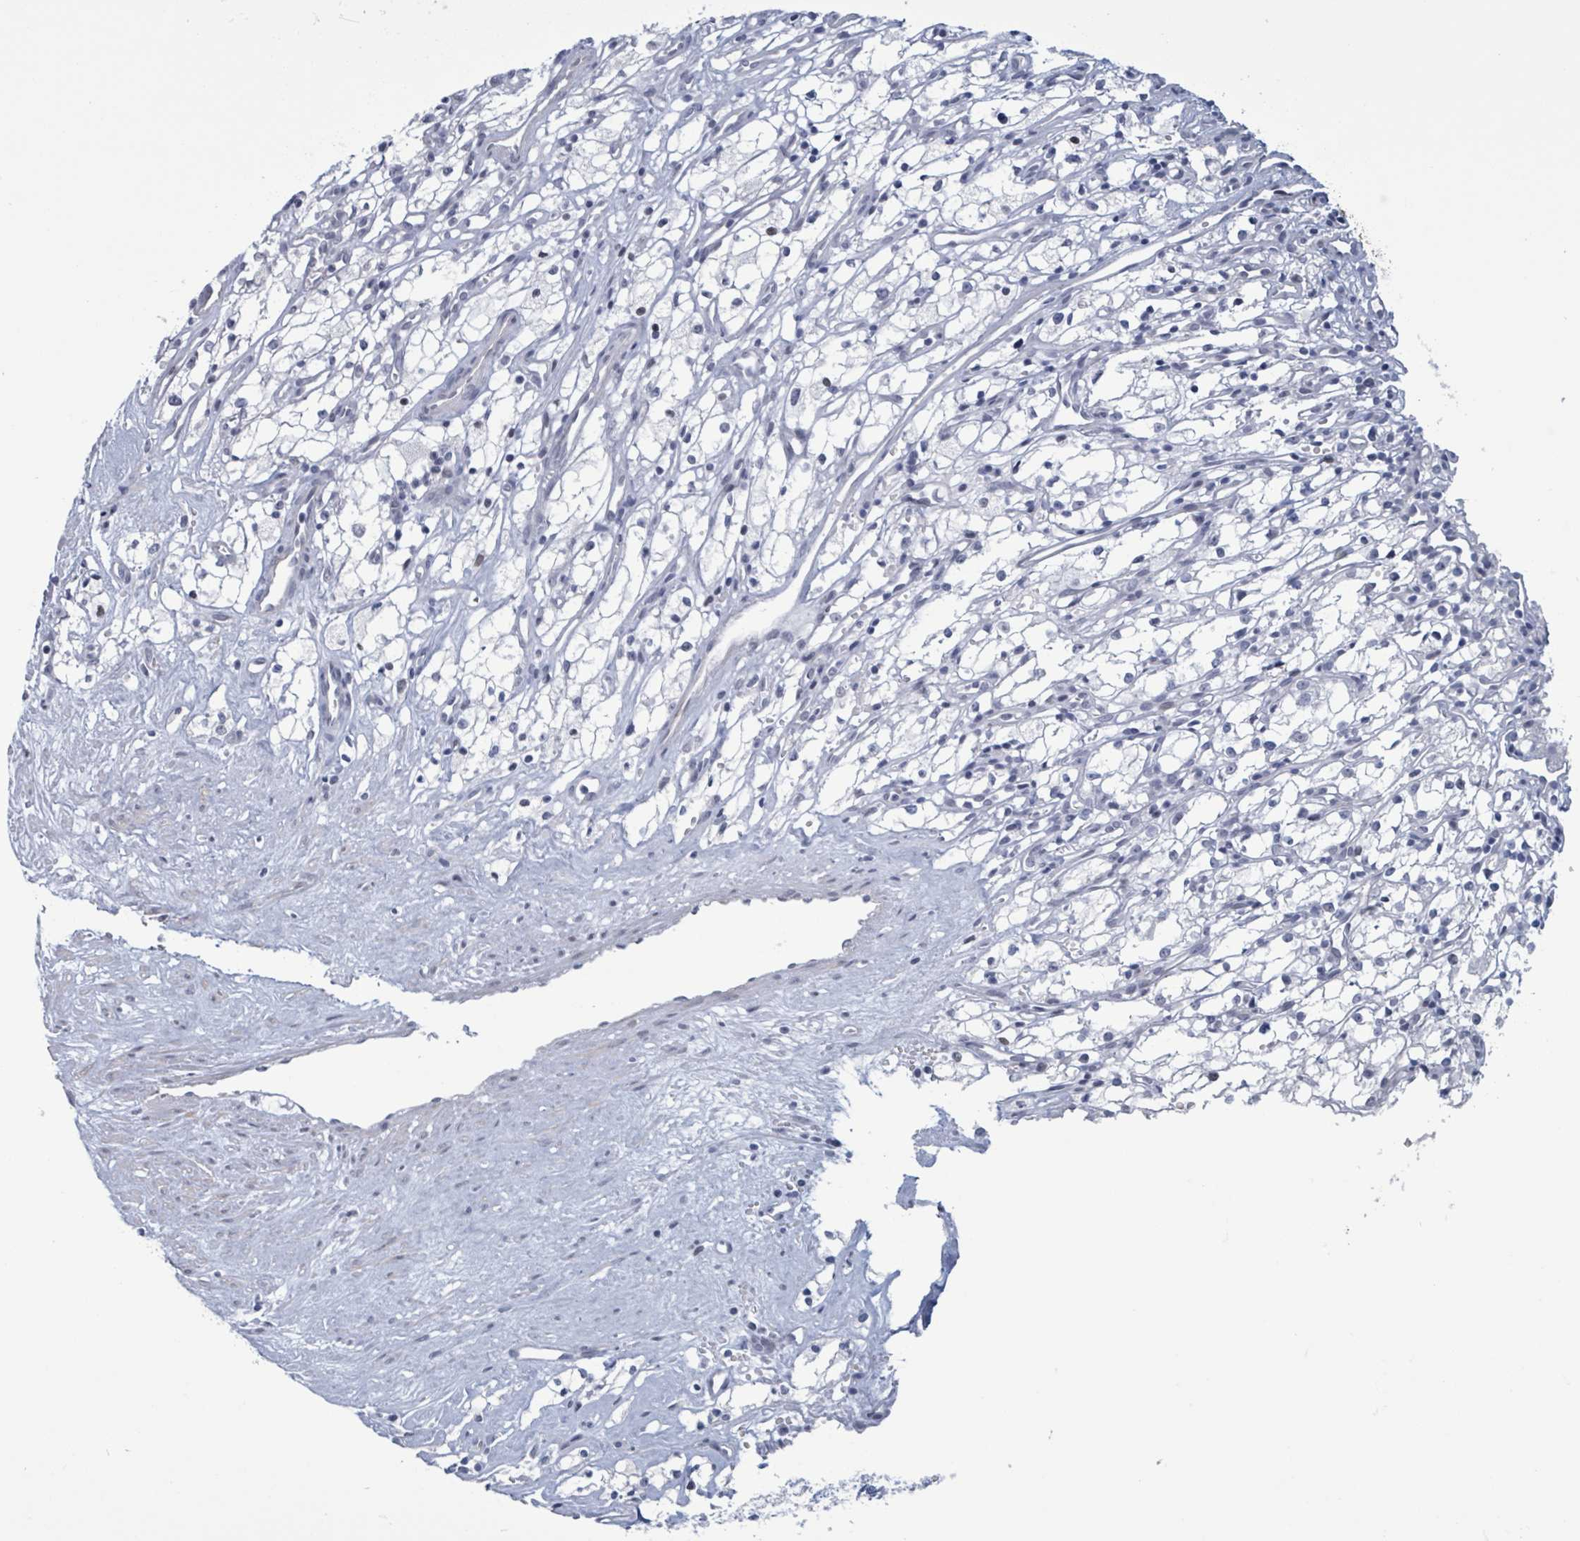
{"staining": {"intensity": "negative", "quantity": "none", "location": "none"}, "tissue": "renal cancer", "cell_type": "Tumor cells", "image_type": "cancer", "snomed": [{"axis": "morphology", "description": "Adenocarcinoma, NOS"}, {"axis": "topography", "description": "Kidney"}], "caption": "IHC micrograph of neoplastic tissue: human renal cancer (adenocarcinoma) stained with DAB exhibits no significant protein positivity in tumor cells. Brightfield microscopy of immunohistochemistry (IHC) stained with DAB (3,3'-diaminobenzidine) (brown) and hematoxylin (blue), captured at high magnification.", "gene": "CT45A5", "patient": {"sex": "male", "age": 59}}